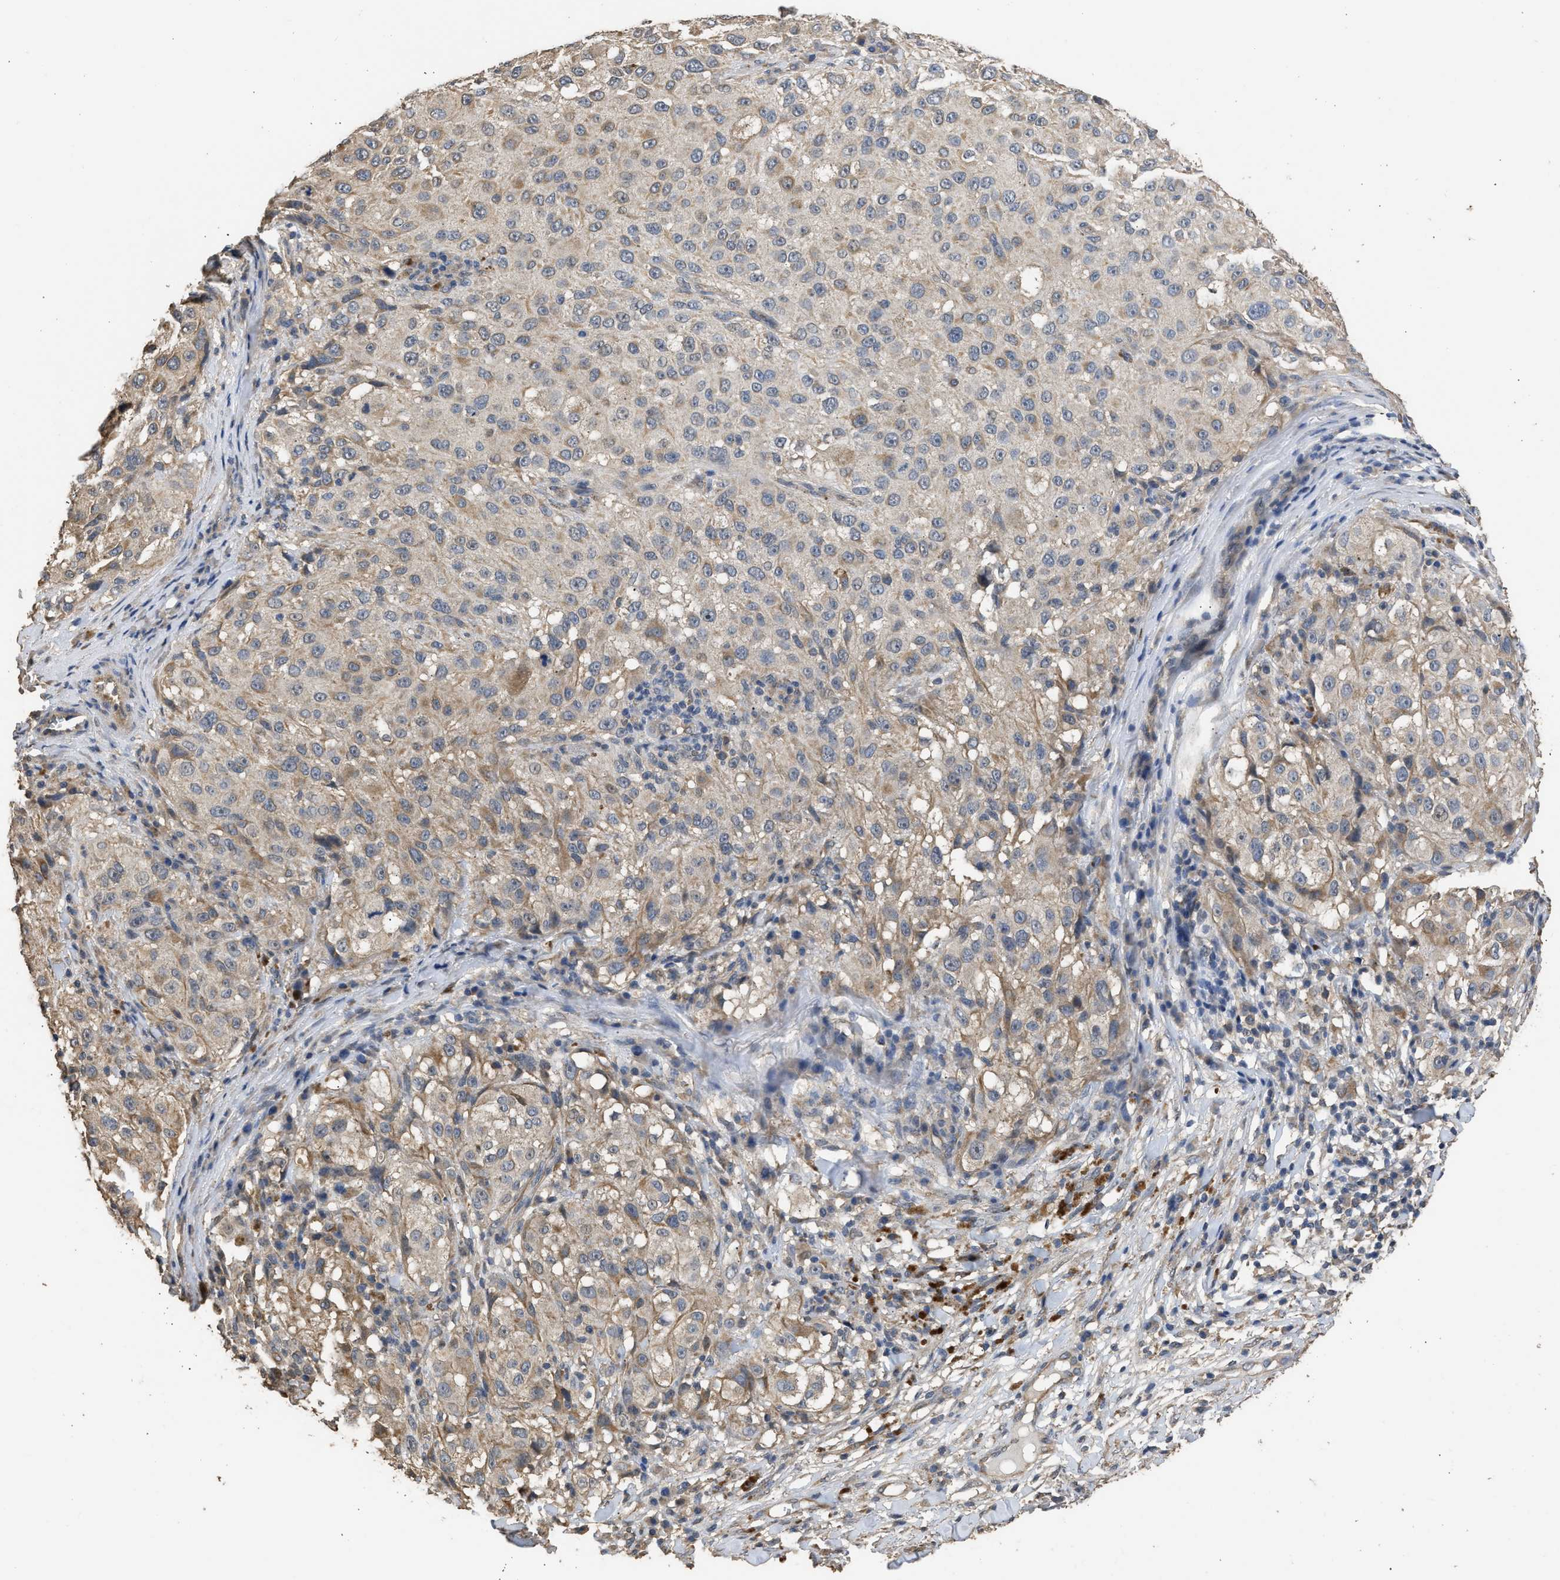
{"staining": {"intensity": "weak", "quantity": ">75%", "location": "cytoplasmic/membranous"}, "tissue": "melanoma", "cell_type": "Tumor cells", "image_type": "cancer", "snomed": [{"axis": "morphology", "description": "Necrosis, NOS"}, {"axis": "morphology", "description": "Malignant melanoma, NOS"}, {"axis": "topography", "description": "Skin"}], "caption": "Immunohistochemistry (IHC) of human malignant melanoma displays low levels of weak cytoplasmic/membranous staining in approximately >75% of tumor cells.", "gene": "SPINT2", "patient": {"sex": "female", "age": 87}}